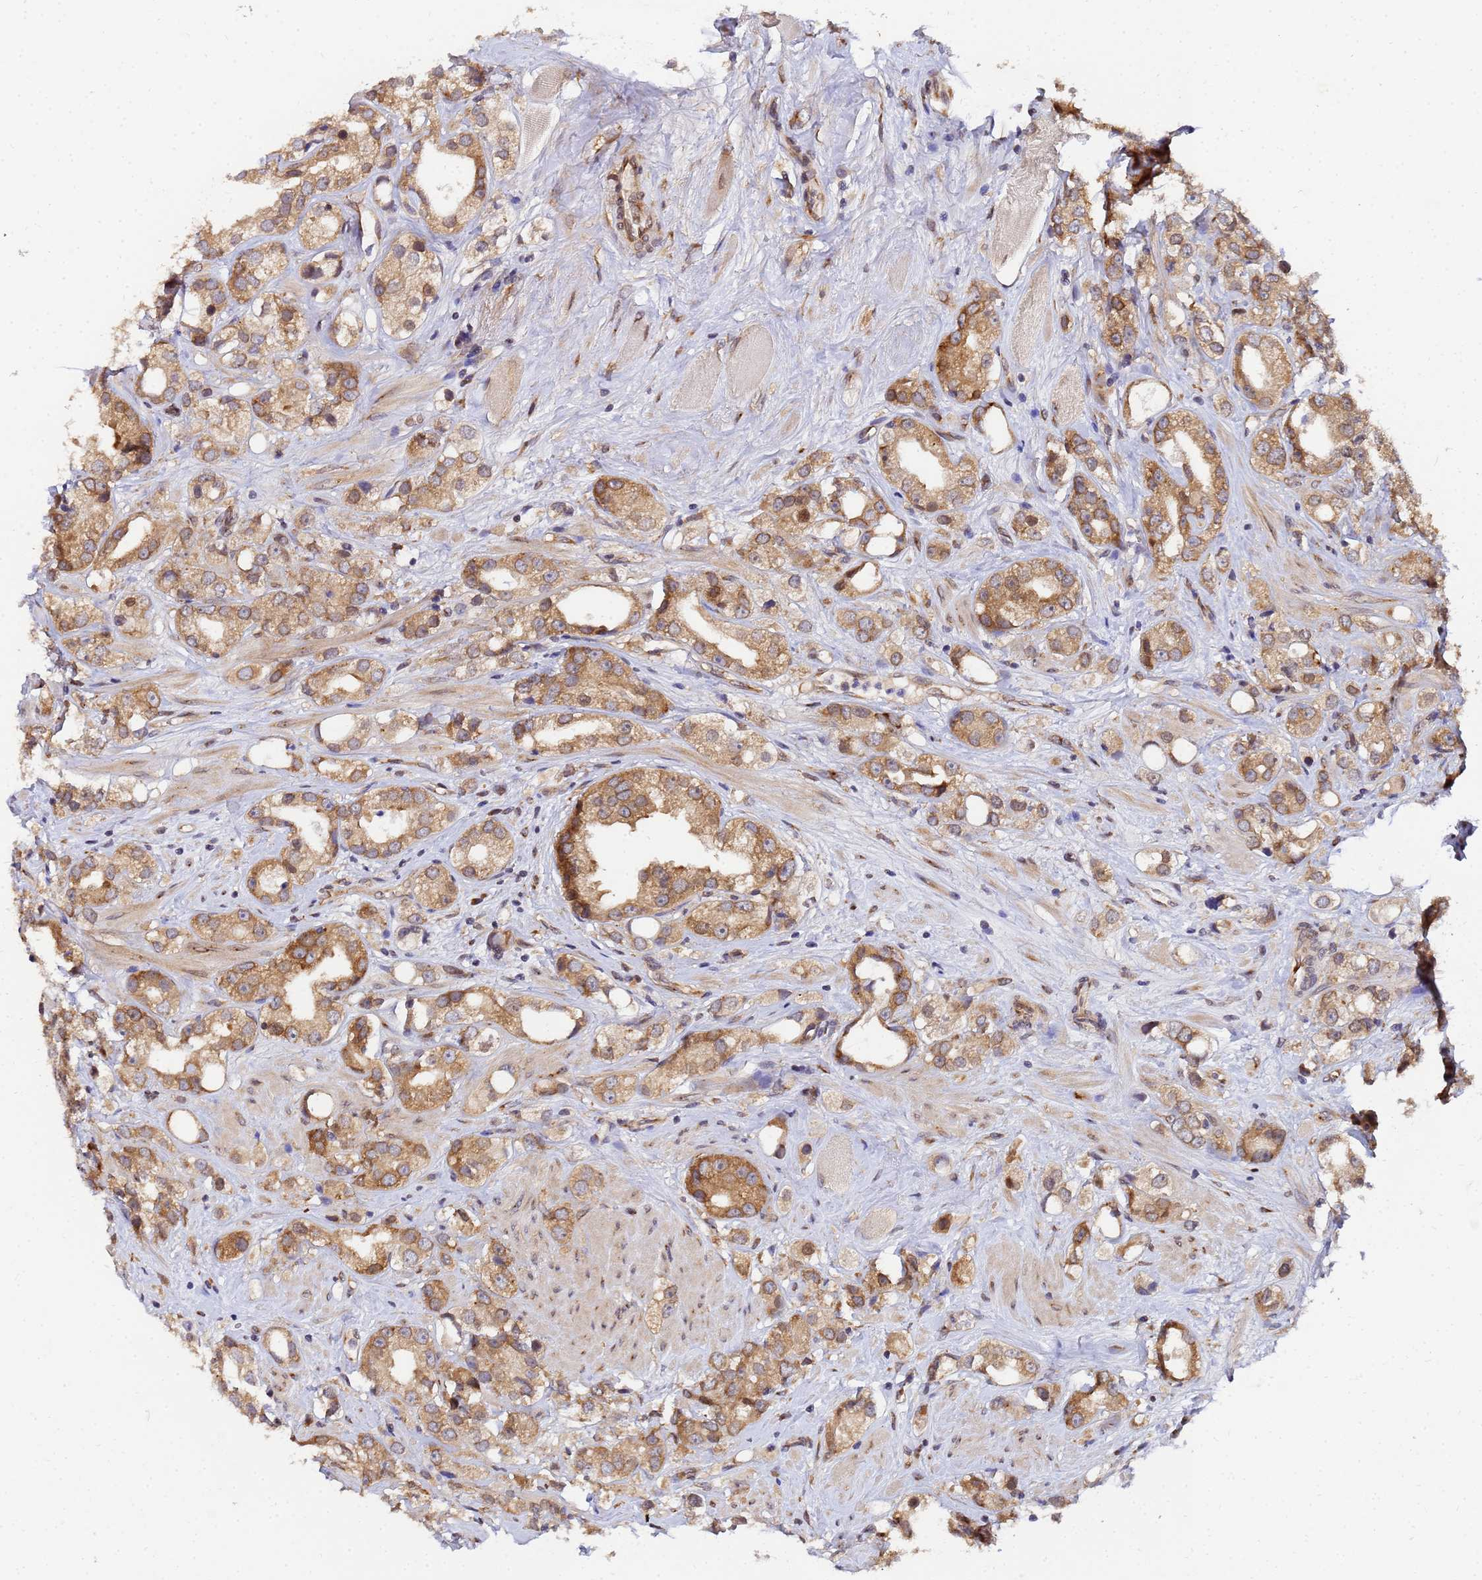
{"staining": {"intensity": "moderate", "quantity": ">75%", "location": "cytoplasmic/membranous"}, "tissue": "prostate cancer", "cell_type": "Tumor cells", "image_type": "cancer", "snomed": [{"axis": "morphology", "description": "Adenocarcinoma, NOS"}, {"axis": "topography", "description": "Prostate"}], "caption": "Immunohistochemical staining of prostate cancer (adenocarcinoma) demonstrates medium levels of moderate cytoplasmic/membranous protein expression in about >75% of tumor cells. Nuclei are stained in blue.", "gene": "UNC93B1", "patient": {"sex": "male", "age": 79}}